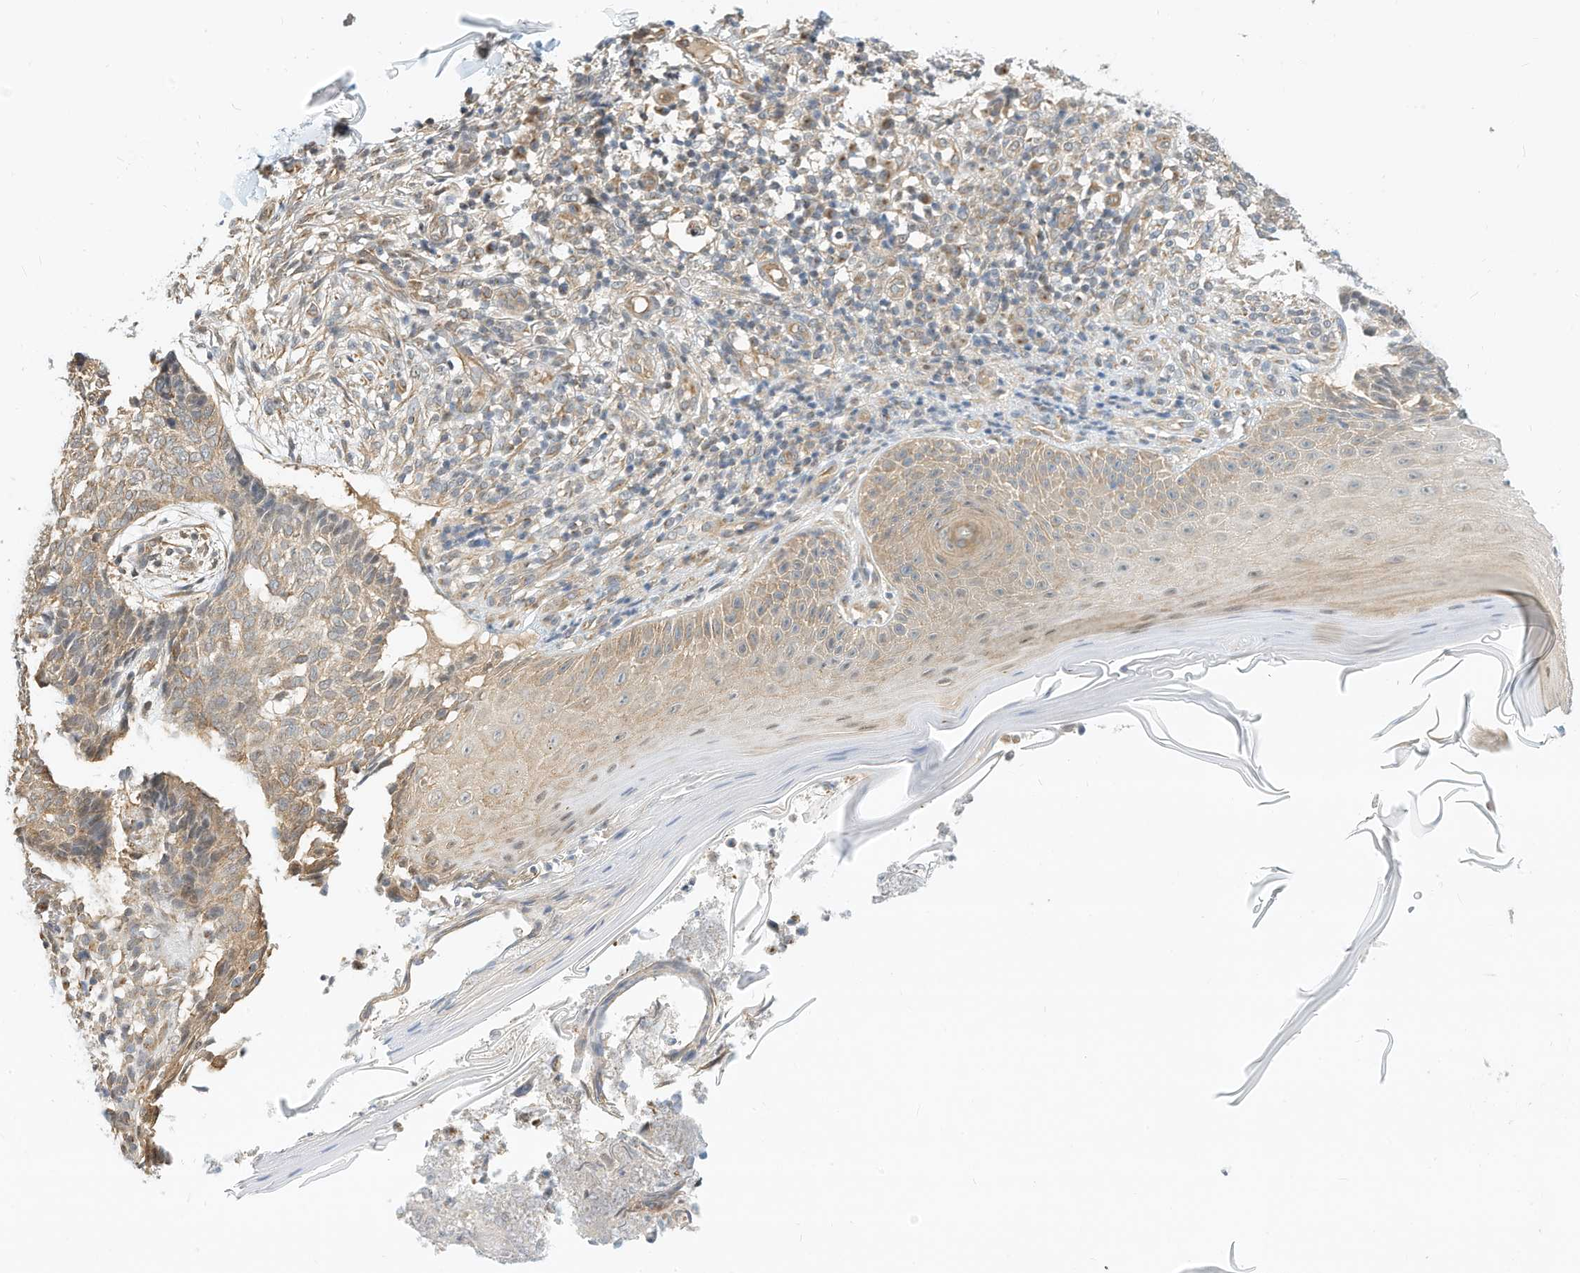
{"staining": {"intensity": "weak", "quantity": ">75%", "location": "cytoplasmic/membranous"}, "tissue": "skin cancer", "cell_type": "Tumor cells", "image_type": "cancer", "snomed": [{"axis": "morphology", "description": "Normal tissue, NOS"}, {"axis": "morphology", "description": "Basal cell carcinoma"}, {"axis": "topography", "description": "Skin"}], "caption": "Tumor cells reveal low levels of weak cytoplasmic/membranous expression in about >75% of cells in skin cancer. The protein of interest is stained brown, and the nuclei are stained in blue (DAB IHC with brightfield microscopy, high magnification).", "gene": "OFD1", "patient": {"sex": "male", "age": 50}}